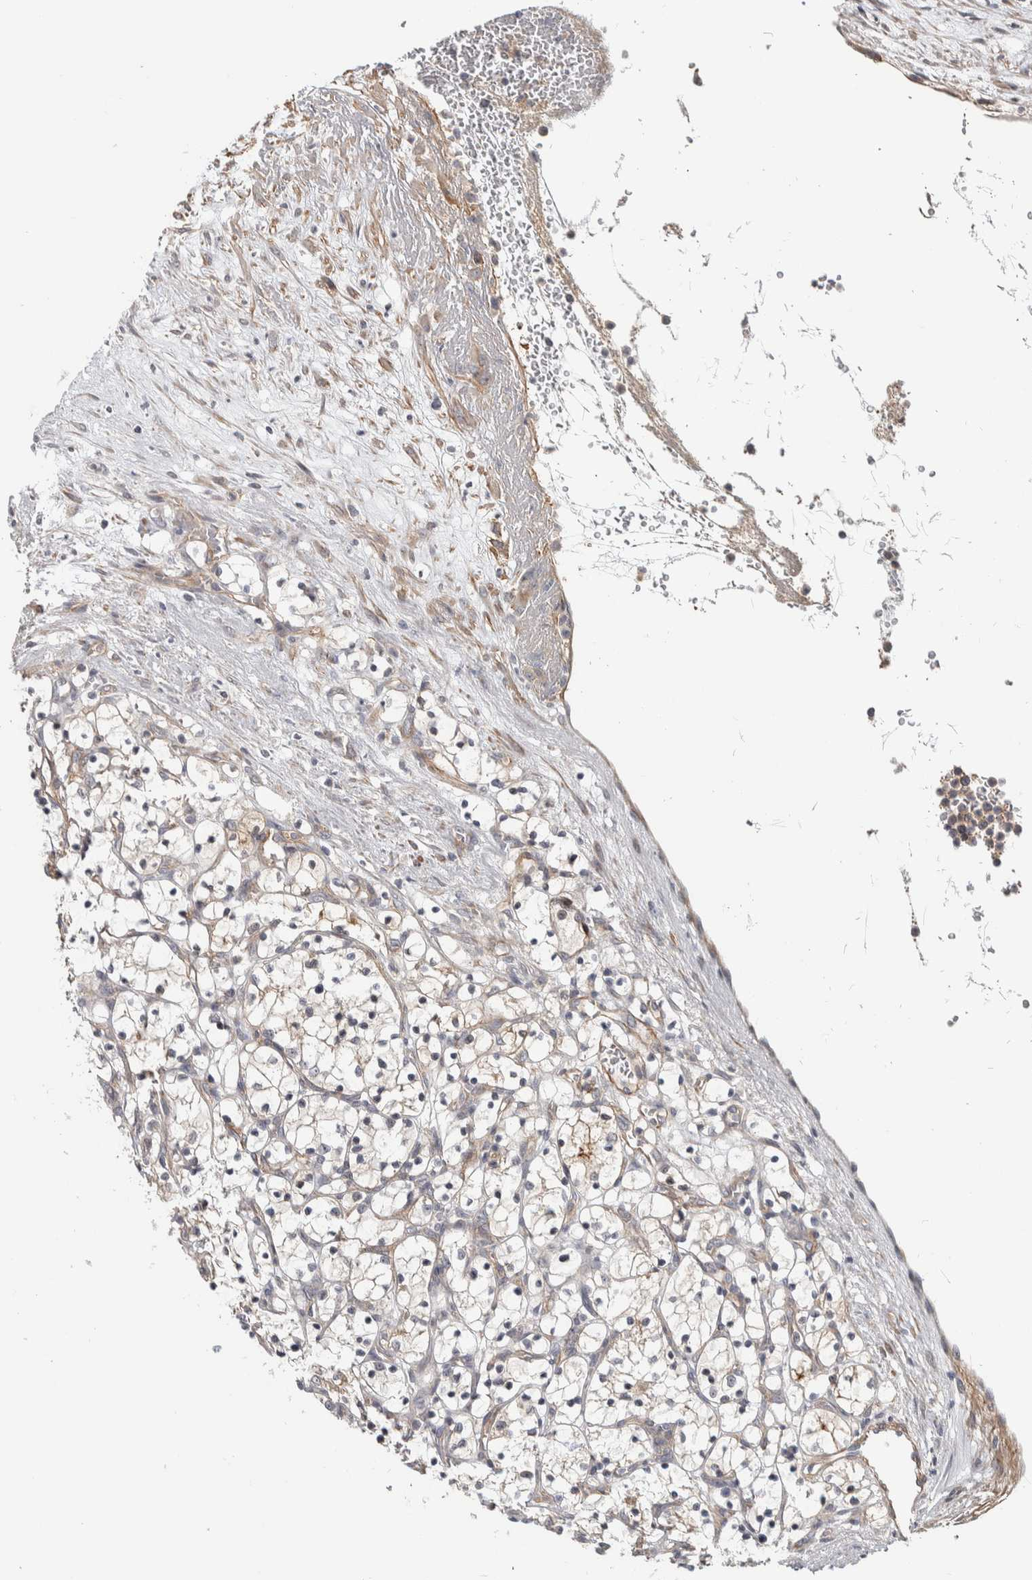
{"staining": {"intensity": "negative", "quantity": "none", "location": "none"}, "tissue": "renal cancer", "cell_type": "Tumor cells", "image_type": "cancer", "snomed": [{"axis": "morphology", "description": "Adenocarcinoma, NOS"}, {"axis": "topography", "description": "Kidney"}], "caption": "High power microscopy photomicrograph of an IHC micrograph of renal cancer, revealing no significant positivity in tumor cells.", "gene": "CHMP4C", "patient": {"sex": "female", "age": 69}}